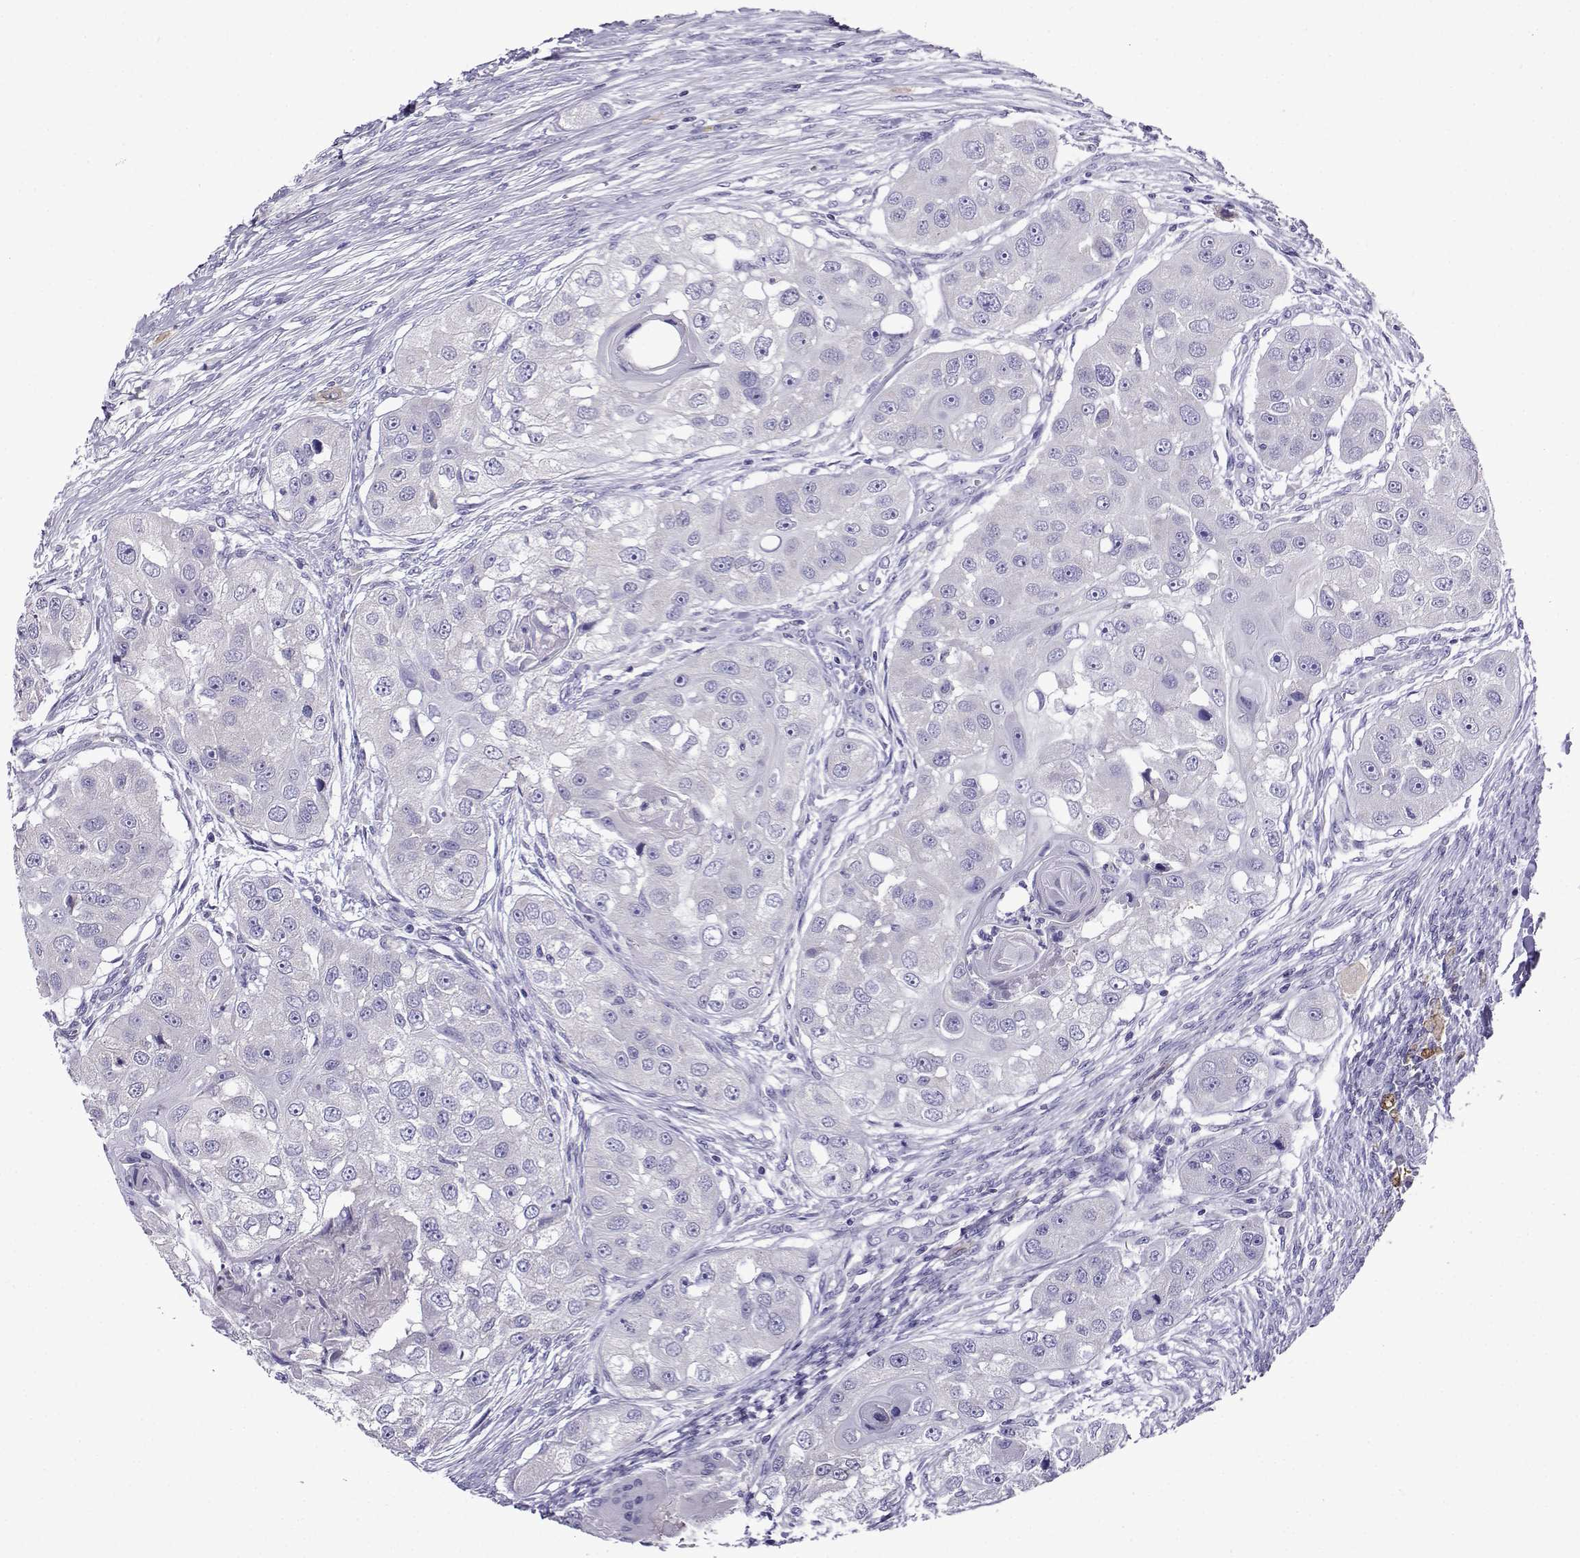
{"staining": {"intensity": "negative", "quantity": "none", "location": "none"}, "tissue": "head and neck cancer", "cell_type": "Tumor cells", "image_type": "cancer", "snomed": [{"axis": "morphology", "description": "Squamous cell carcinoma, NOS"}, {"axis": "topography", "description": "Head-Neck"}], "caption": "Head and neck cancer was stained to show a protein in brown. There is no significant expression in tumor cells.", "gene": "LINGO1", "patient": {"sex": "male", "age": 51}}